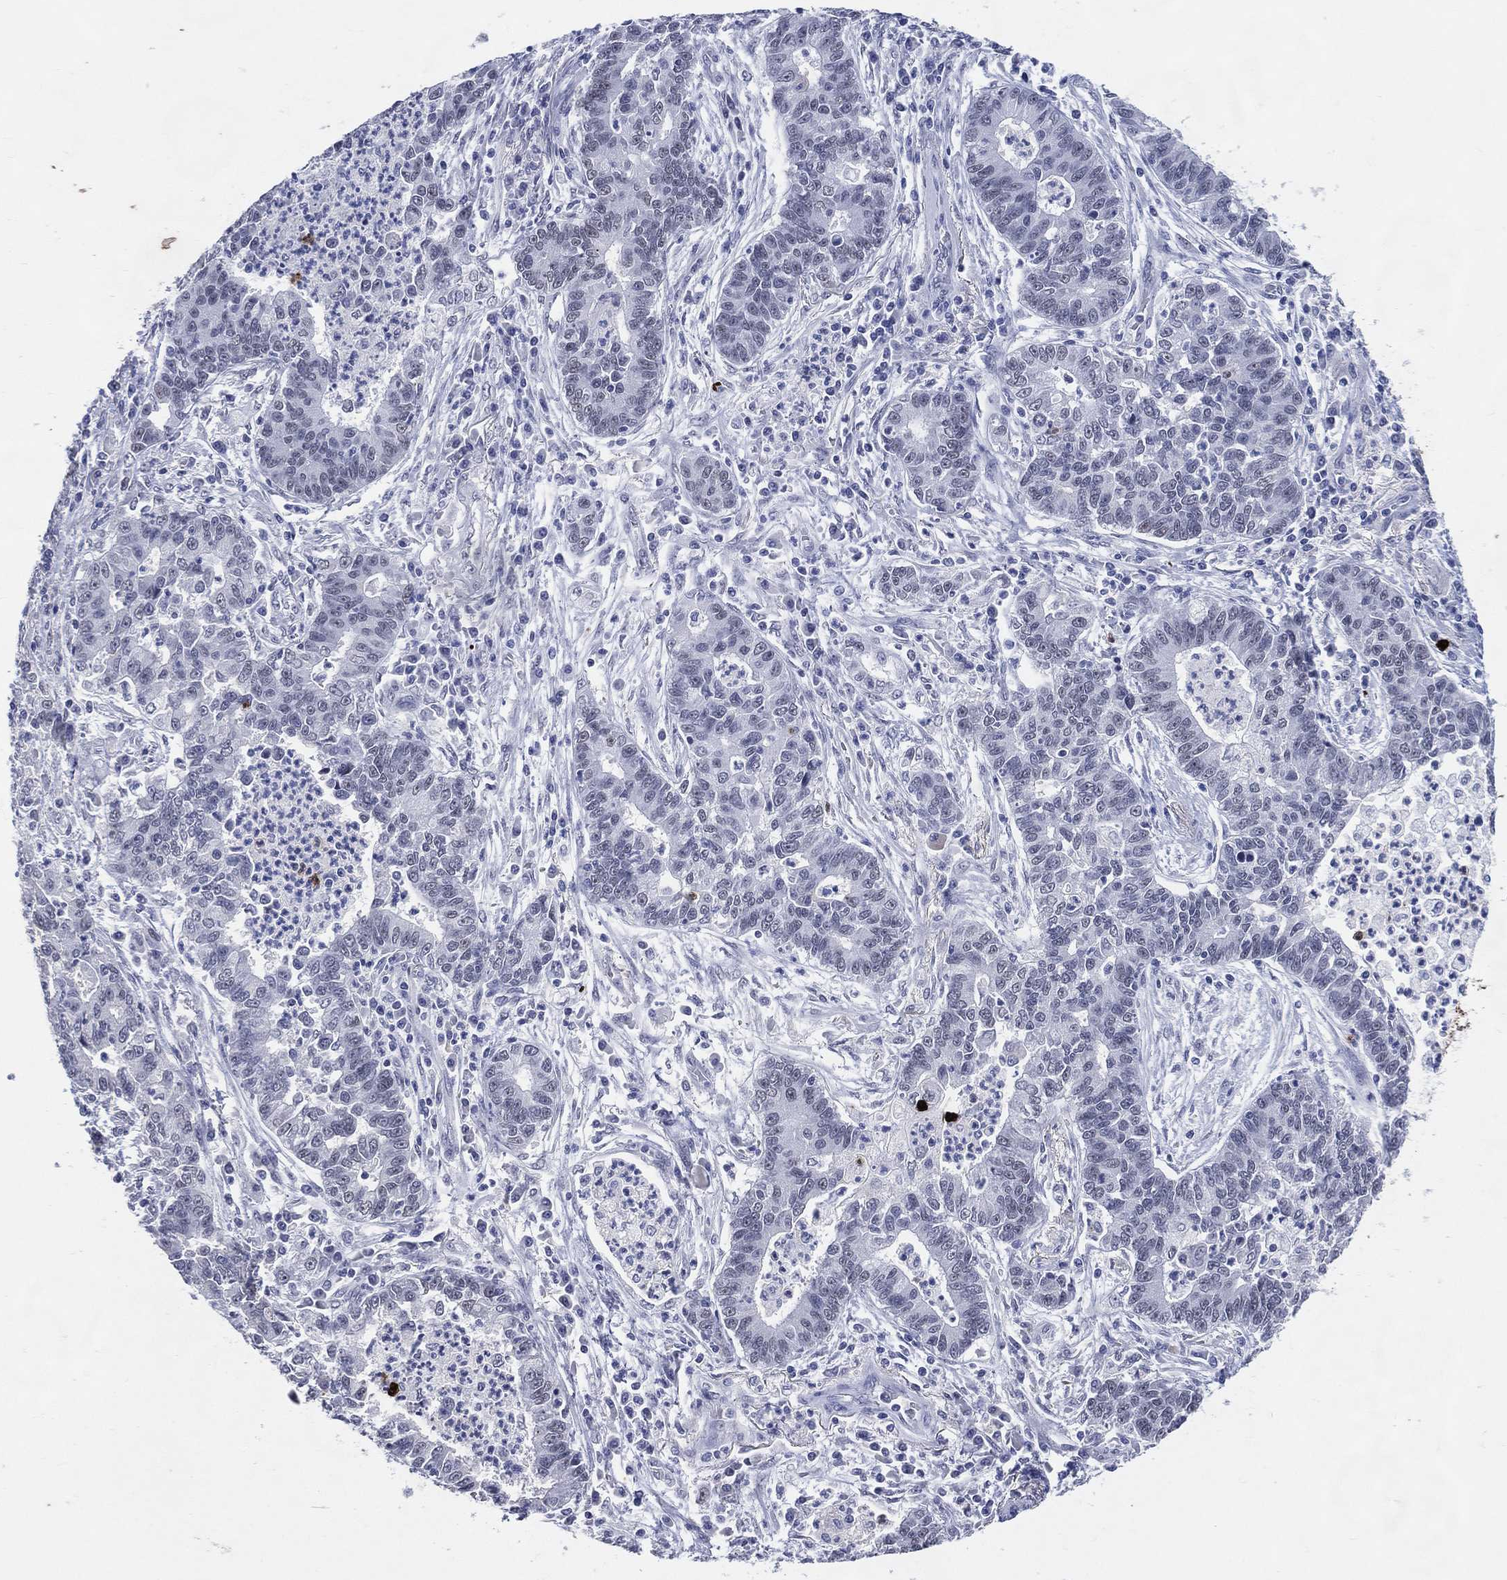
{"staining": {"intensity": "negative", "quantity": "none", "location": "none"}, "tissue": "lung cancer", "cell_type": "Tumor cells", "image_type": "cancer", "snomed": [{"axis": "morphology", "description": "Adenocarcinoma, NOS"}, {"axis": "topography", "description": "Lung"}], "caption": "Histopathology image shows no protein positivity in tumor cells of lung cancer (adenocarcinoma) tissue.", "gene": "CFAP58", "patient": {"sex": "female", "age": 57}}